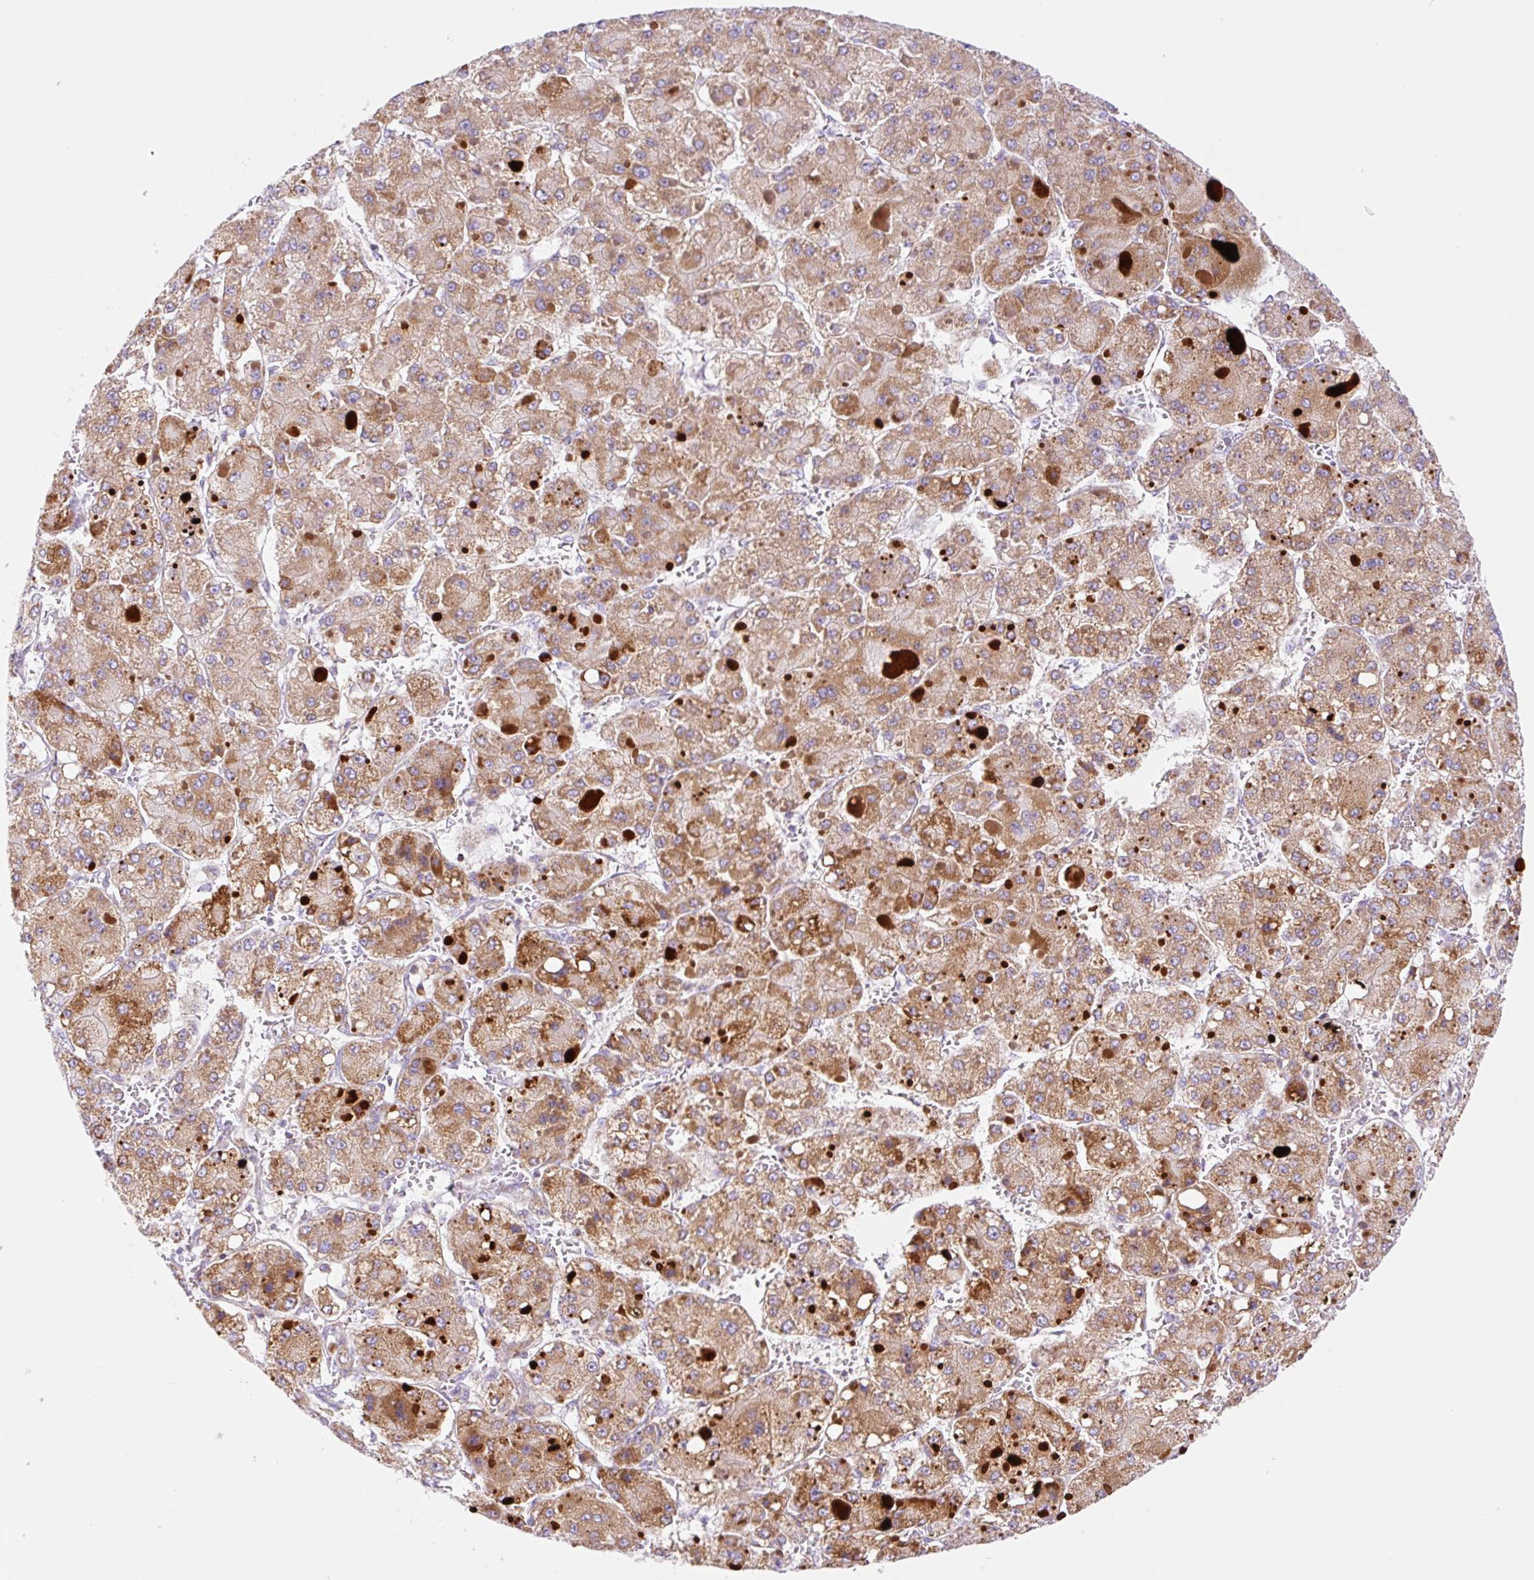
{"staining": {"intensity": "moderate", "quantity": ">75%", "location": "cytoplasmic/membranous"}, "tissue": "liver cancer", "cell_type": "Tumor cells", "image_type": "cancer", "snomed": [{"axis": "morphology", "description": "Carcinoma, Hepatocellular, NOS"}, {"axis": "topography", "description": "Liver"}], "caption": "This image demonstrates liver cancer stained with immunohistochemistry to label a protein in brown. The cytoplasmic/membranous of tumor cells show moderate positivity for the protein. Nuclei are counter-stained blue.", "gene": "ETNK2", "patient": {"sex": "female", "age": 73}}